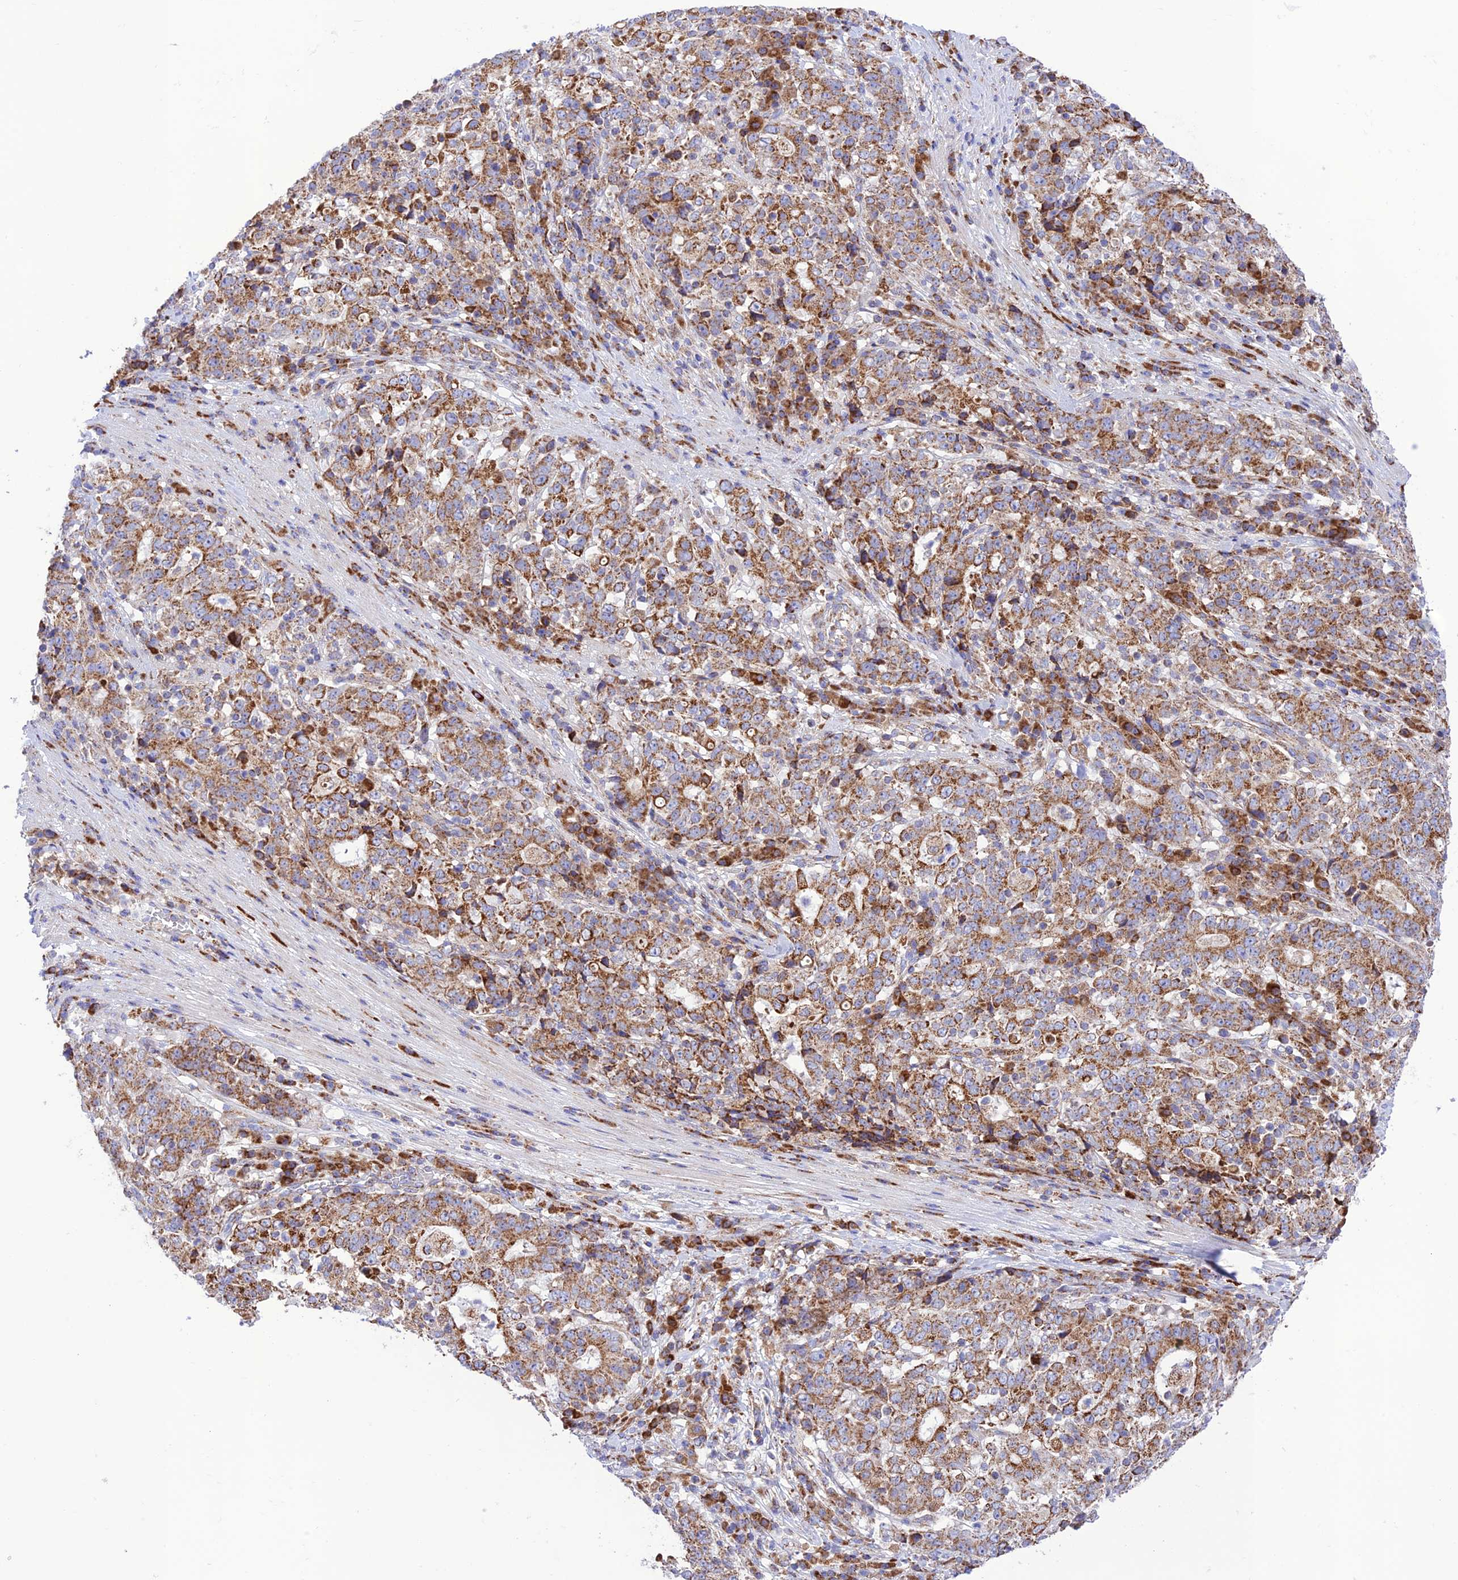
{"staining": {"intensity": "moderate", "quantity": ">75%", "location": "cytoplasmic/membranous"}, "tissue": "stomach cancer", "cell_type": "Tumor cells", "image_type": "cancer", "snomed": [{"axis": "morphology", "description": "Adenocarcinoma, NOS"}, {"axis": "topography", "description": "Stomach"}], "caption": "IHC micrograph of human stomach cancer (adenocarcinoma) stained for a protein (brown), which displays medium levels of moderate cytoplasmic/membranous positivity in about >75% of tumor cells.", "gene": "UAP1L1", "patient": {"sex": "male", "age": 59}}